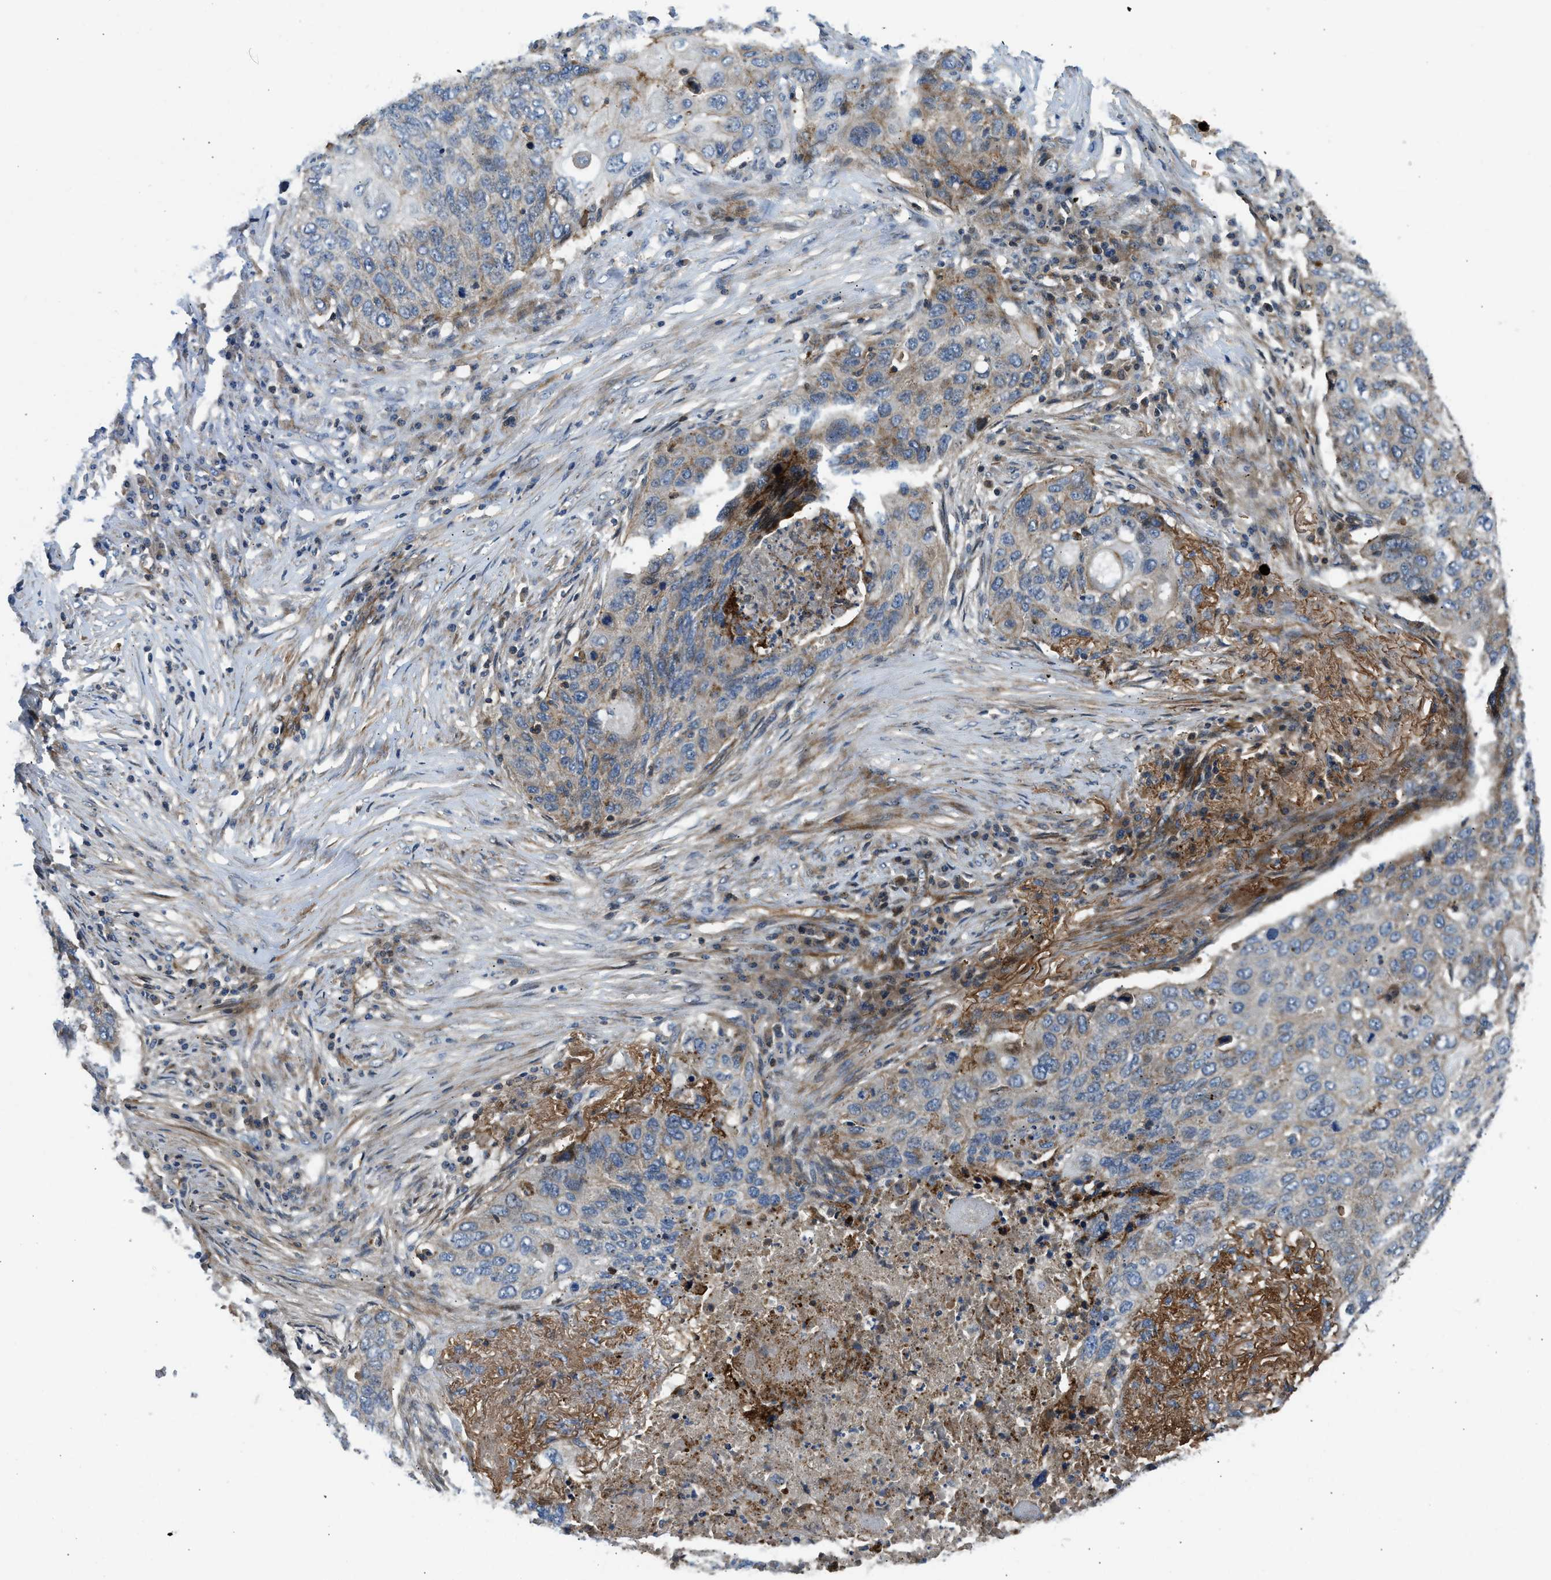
{"staining": {"intensity": "moderate", "quantity": "25%-75%", "location": "cytoplasmic/membranous"}, "tissue": "lung cancer", "cell_type": "Tumor cells", "image_type": "cancer", "snomed": [{"axis": "morphology", "description": "Squamous cell carcinoma, NOS"}, {"axis": "topography", "description": "Lung"}], "caption": "Immunohistochemical staining of lung cancer (squamous cell carcinoma) demonstrates medium levels of moderate cytoplasmic/membranous protein expression in approximately 25%-75% of tumor cells.", "gene": "NYNRIN", "patient": {"sex": "female", "age": 63}}